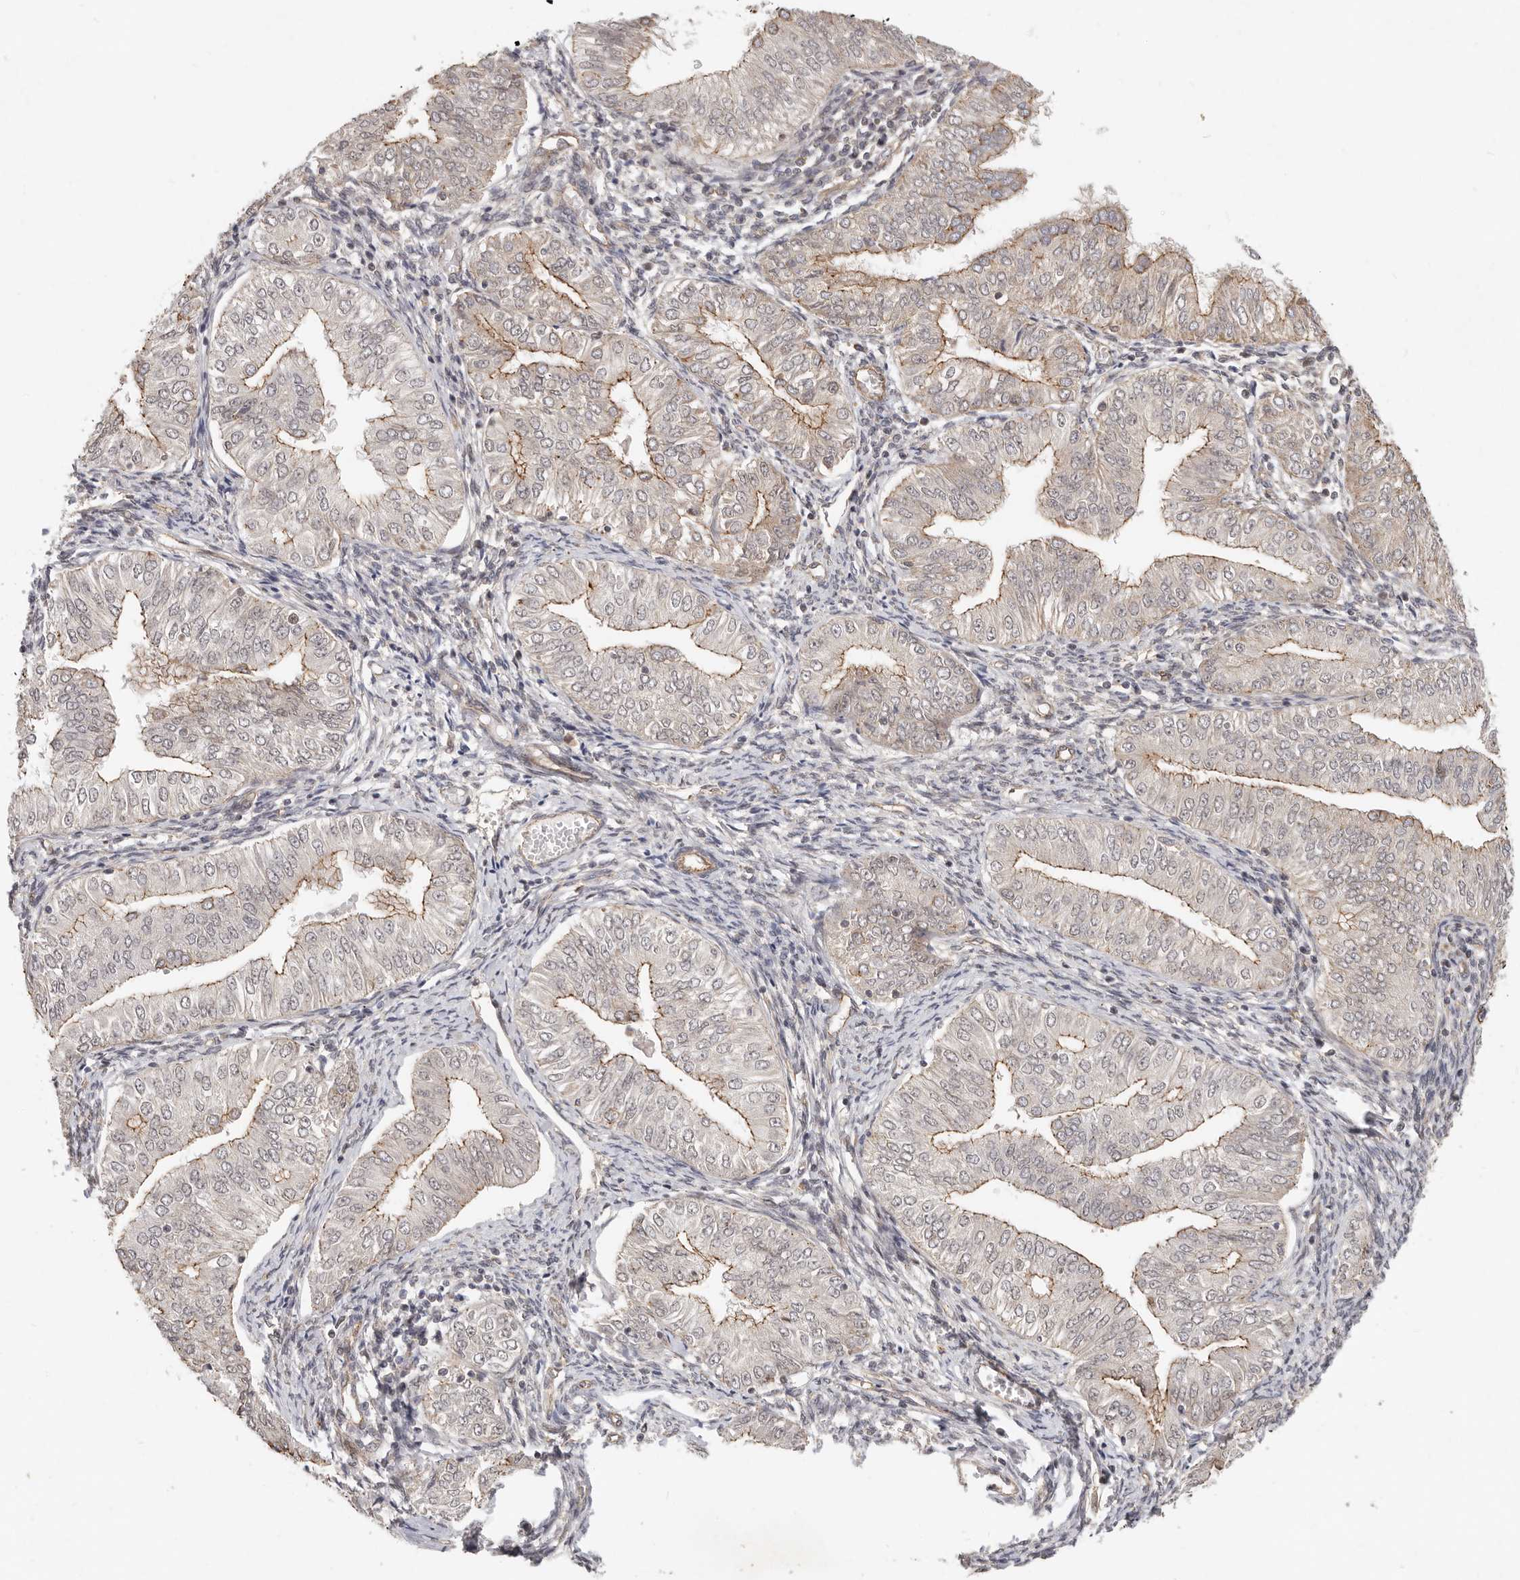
{"staining": {"intensity": "moderate", "quantity": "25%-75%", "location": "cytoplasmic/membranous"}, "tissue": "endometrial cancer", "cell_type": "Tumor cells", "image_type": "cancer", "snomed": [{"axis": "morphology", "description": "Normal tissue, NOS"}, {"axis": "morphology", "description": "Adenocarcinoma, NOS"}, {"axis": "topography", "description": "Endometrium"}], "caption": "This histopathology image demonstrates IHC staining of human endometrial adenocarcinoma, with medium moderate cytoplasmic/membranous staining in approximately 25%-75% of tumor cells.", "gene": "USP49", "patient": {"sex": "female", "age": 53}}